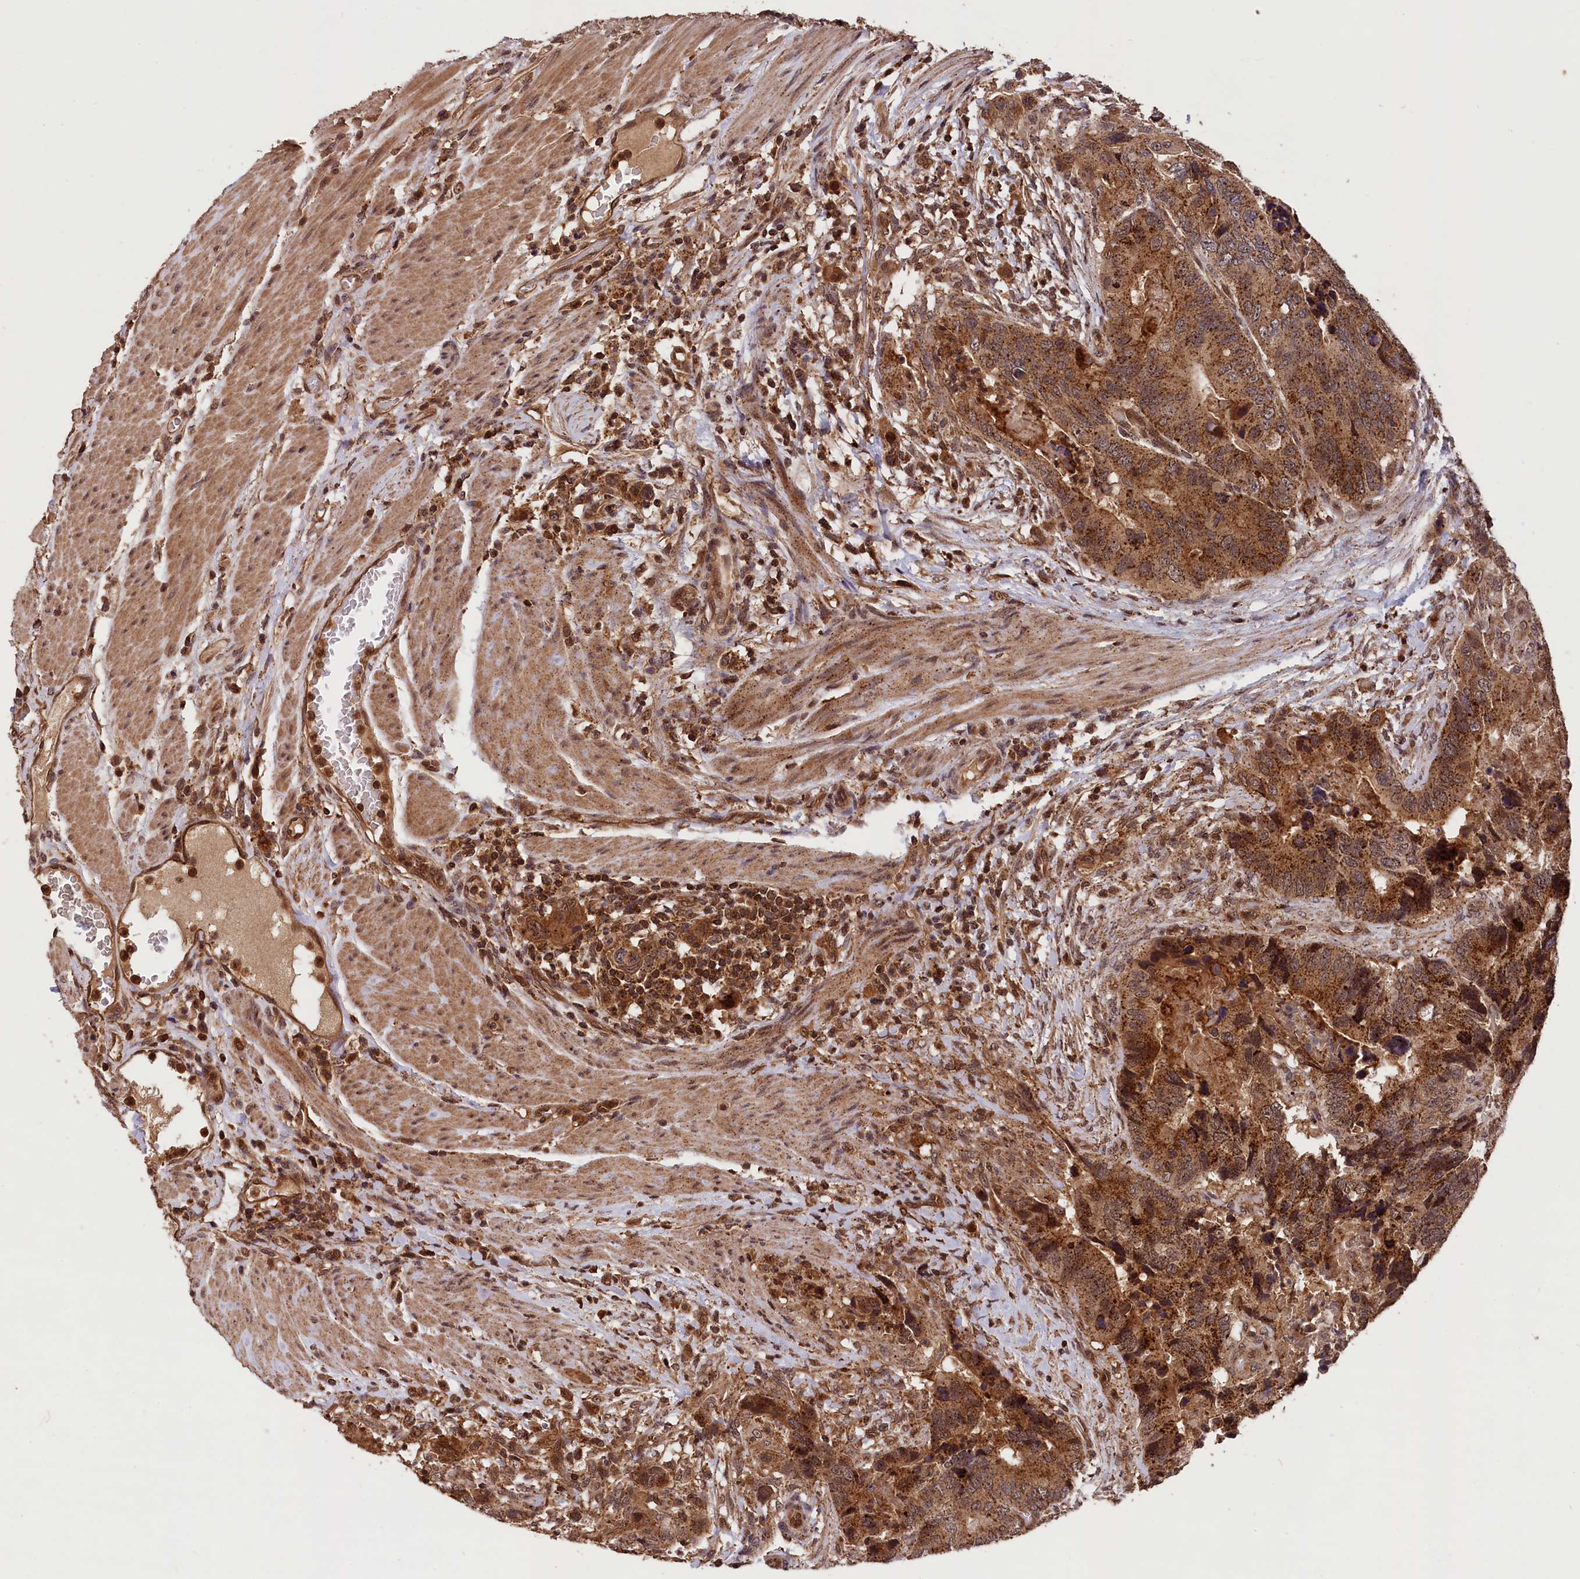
{"staining": {"intensity": "strong", "quantity": ">75%", "location": "cytoplasmic/membranous"}, "tissue": "colorectal cancer", "cell_type": "Tumor cells", "image_type": "cancer", "snomed": [{"axis": "morphology", "description": "Adenocarcinoma, NOS"}, {"axis": "topography", "description": "Colon"}], "caption": "Immunohistochemistry staining of colorectal cancer, which exhibits high levels of strong cytoplasmic/membranous expression in approximately >75% of tumor cells indicating strong cytoplasmic/membranous protein staining. The staining was performed using DAB (3,3'-diaminobenzidine) (brown) for protein detection and nuclei were counterstained in hematoxylin (blue).", "gene": "IST1", "patient": {"sex": "male", "age": 84}}